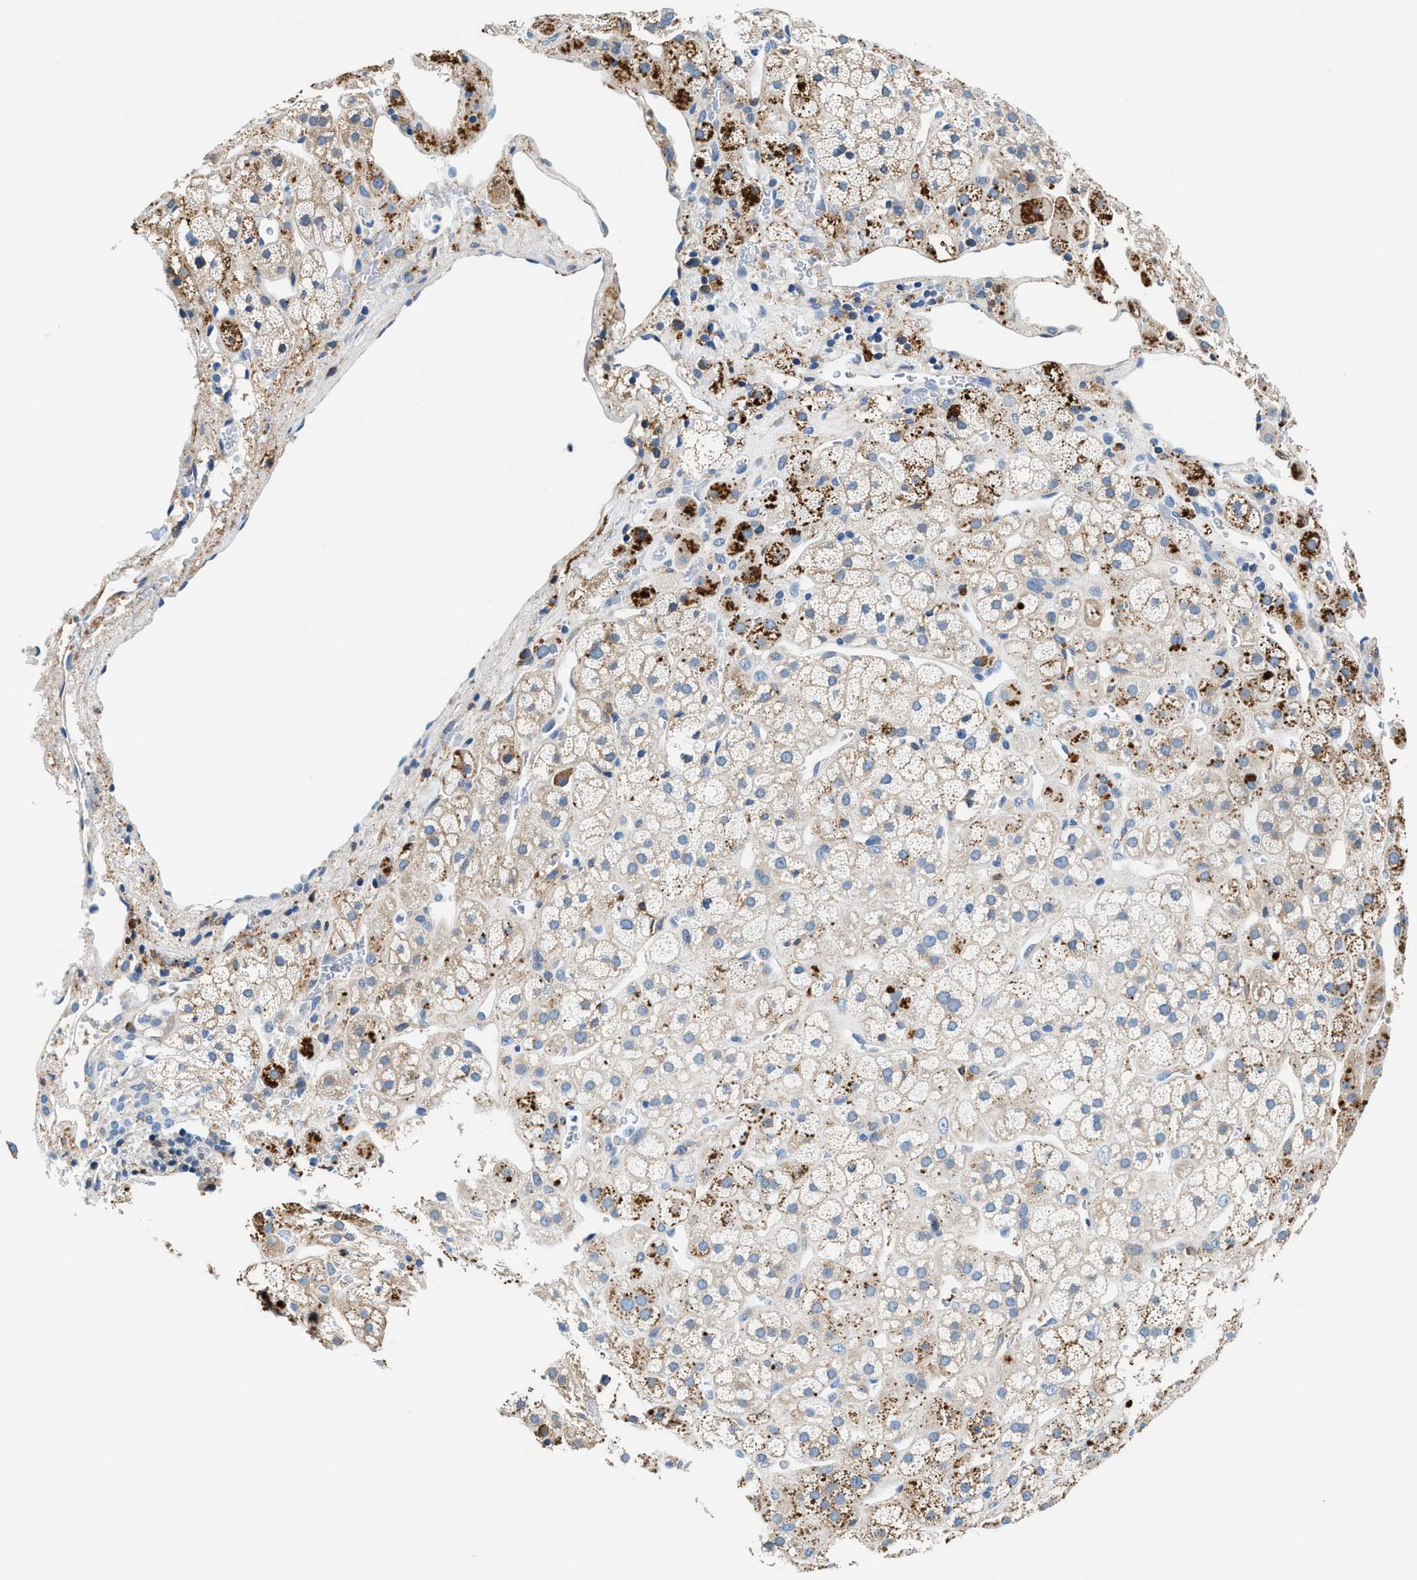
{"staining": {"intensity": "moderate", "quantity": "25%-75%", "location": "cytoplasmic/membranous"}, "tissue": "adrenal gland", "cell_type": "Glandular cells", "image_type": "normal", "snomed": [{"axis": "morphology", "description": "Normal tissue, NOS"}, {"axis": "topography", "description": "Adrenal gland"}], "caption": "The histopathology image exhibits immunohistochemical staining of benign adrenal gland. There is moderate cytoplasmic/membranous expression is present in approximately 25%-75% of glandular cells.", "gene": "SLFN11", "patient": {"sex": "male", "age": 56}}